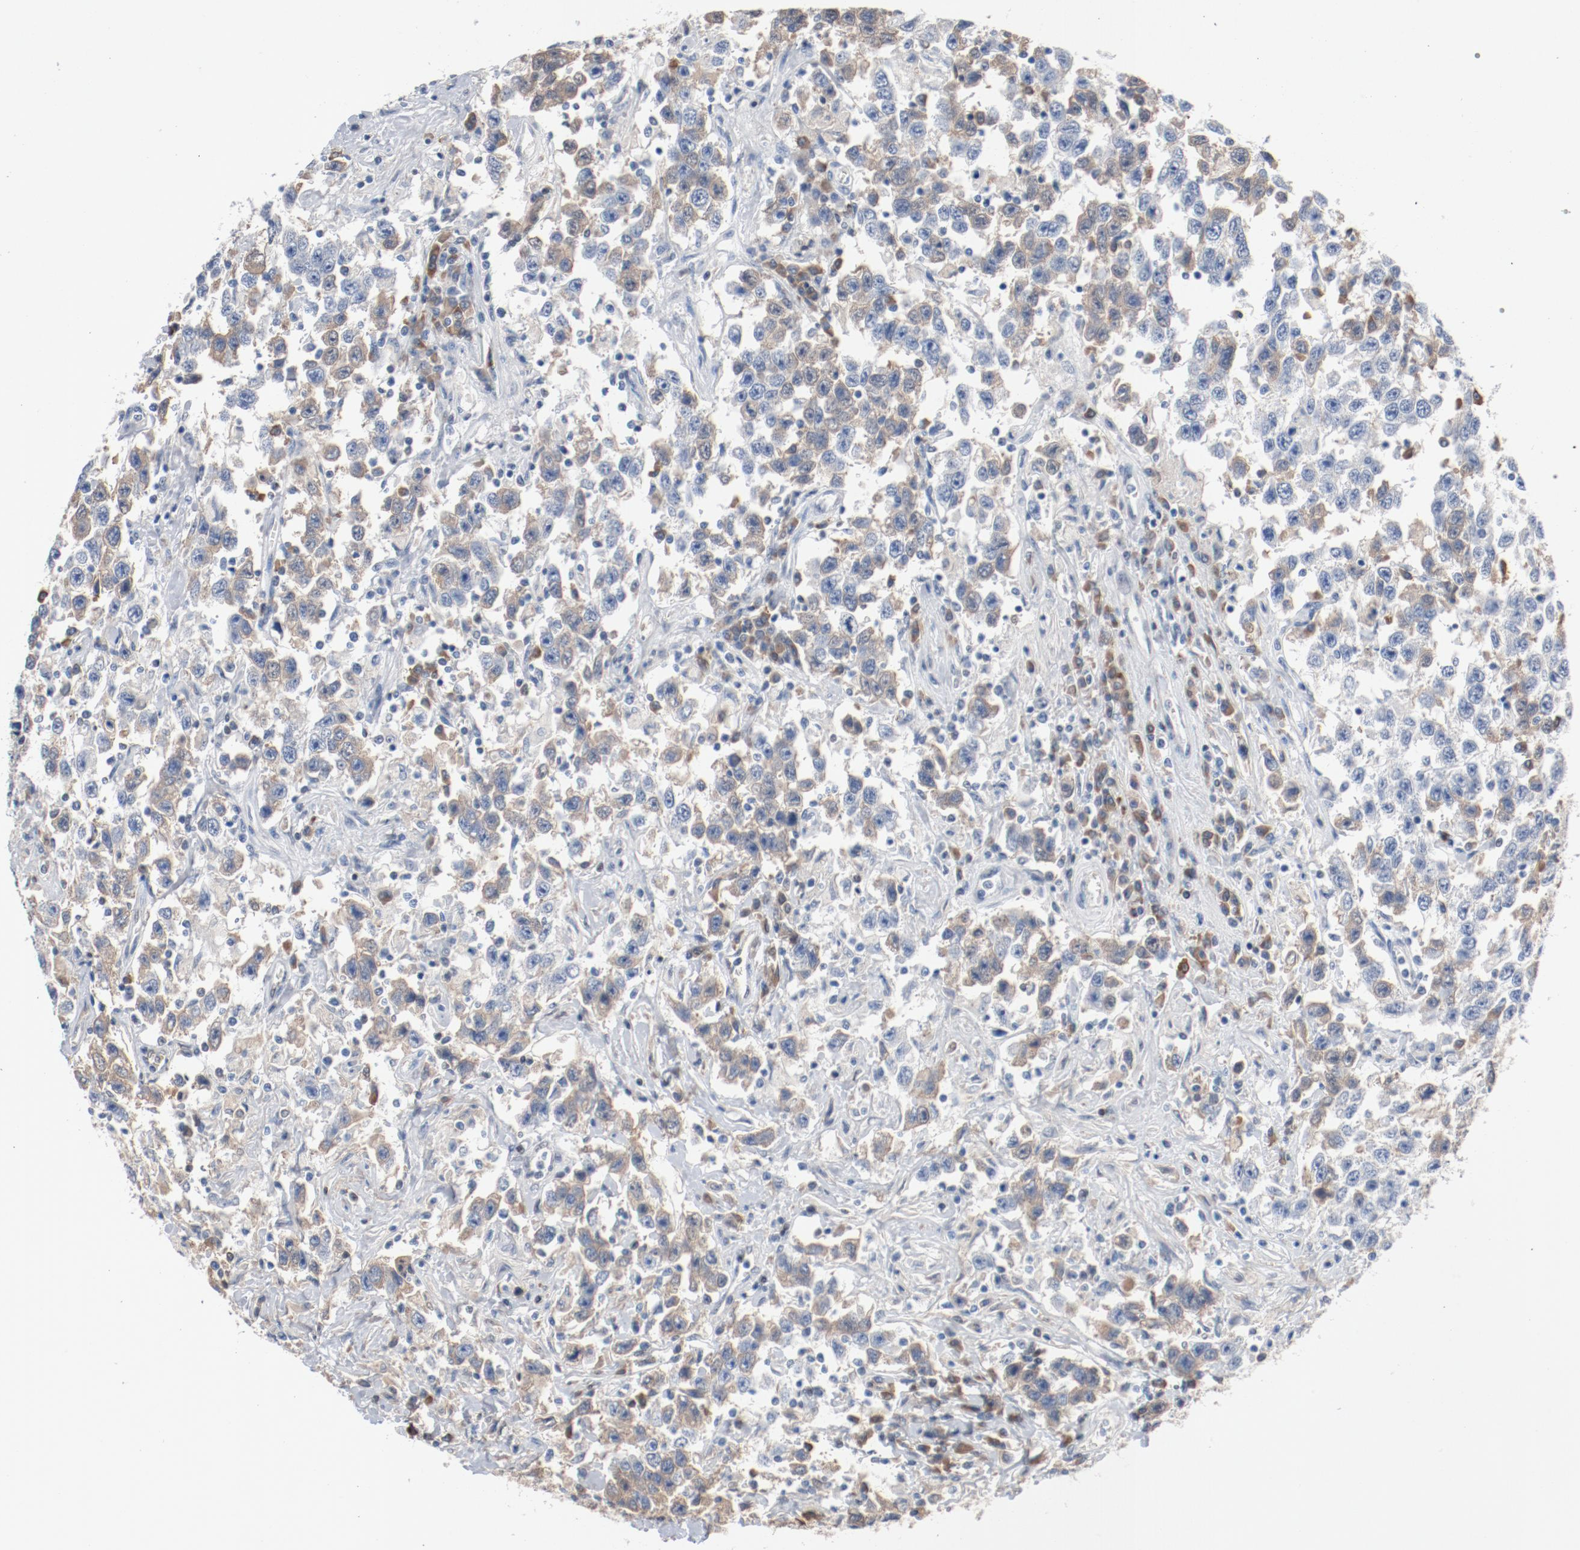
{"staining": {"intensity": "negative", "quantity": "none", "location": "none"}, "tissue": "testis cancer", "cell_type": "Tumor cells", "image_type": "cancer", "snomed": [{"axis": "morphology", "description": "Seminoma, NOS"}, {"axis": "topography", "description": "Testis"}], "caption": "DAB (3,3'-diaminobenzidine) immunohistochemical staining of human seminoma (testis) shows no significant staining in tumor cells.", "gene": "FOXP1", "patient": {"sex": "male", "age": 41}}